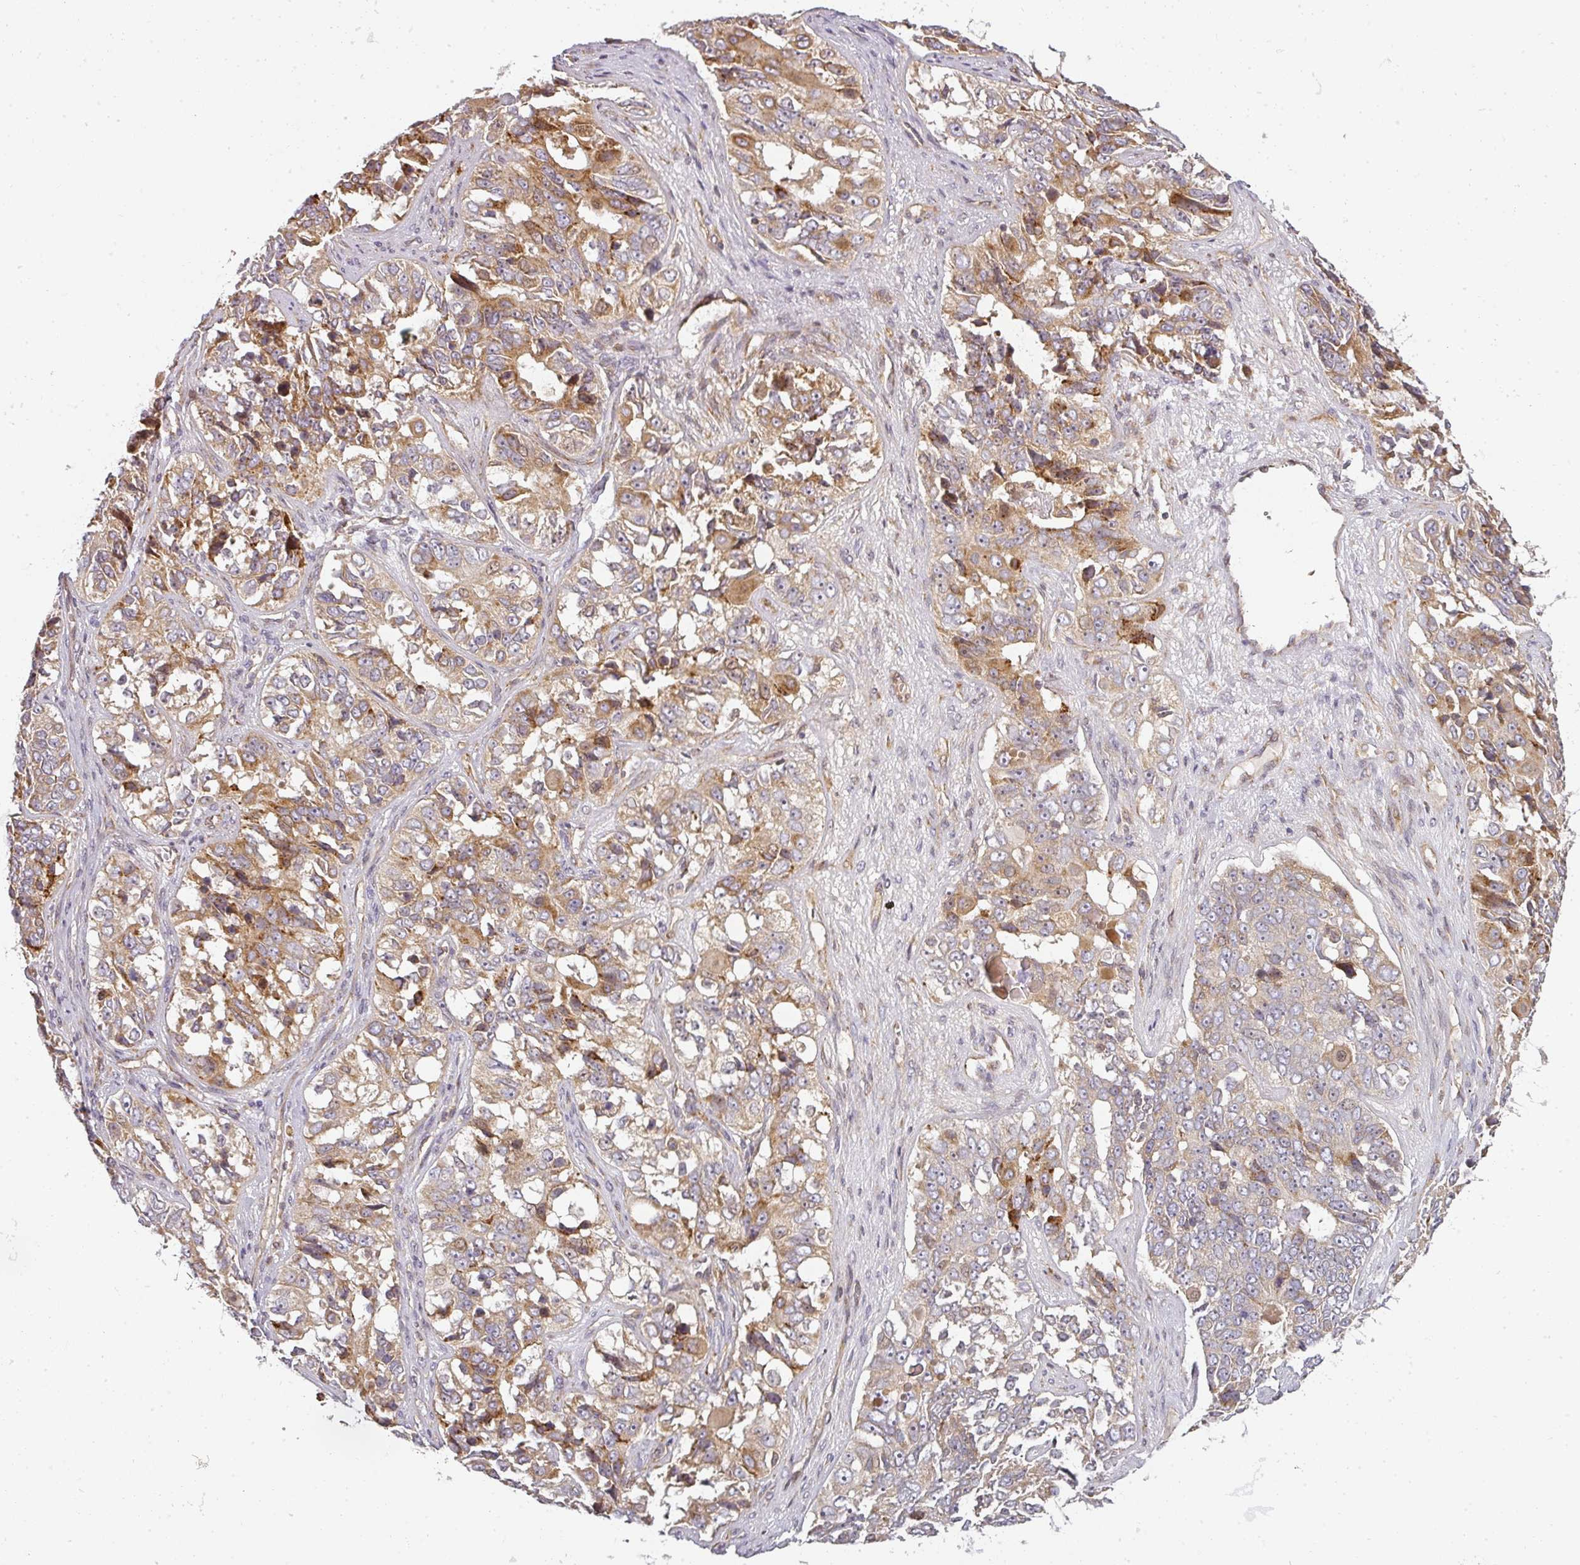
{"staining": {"intensity": "moderate", "quantity": "25%-75%", "location": "cytoplasmic/membranous"}, "tissue": "ovarian cancer", "cell_type": "Tumor cells", "image_type": "cancer", "snomed": [{"axis": "morphology", "description": "Carcinoma, endometroid"}, {"axis": "topography", "description": "Ovary"}], "caption": "Moderate cytoplasmic/membranous positivity is identified in approximately 25%-75% of tumor cells in ovarian endometroid carcinoma.", "gene": "CNOT1", "patient": {"sex": "female", "age": 51}}